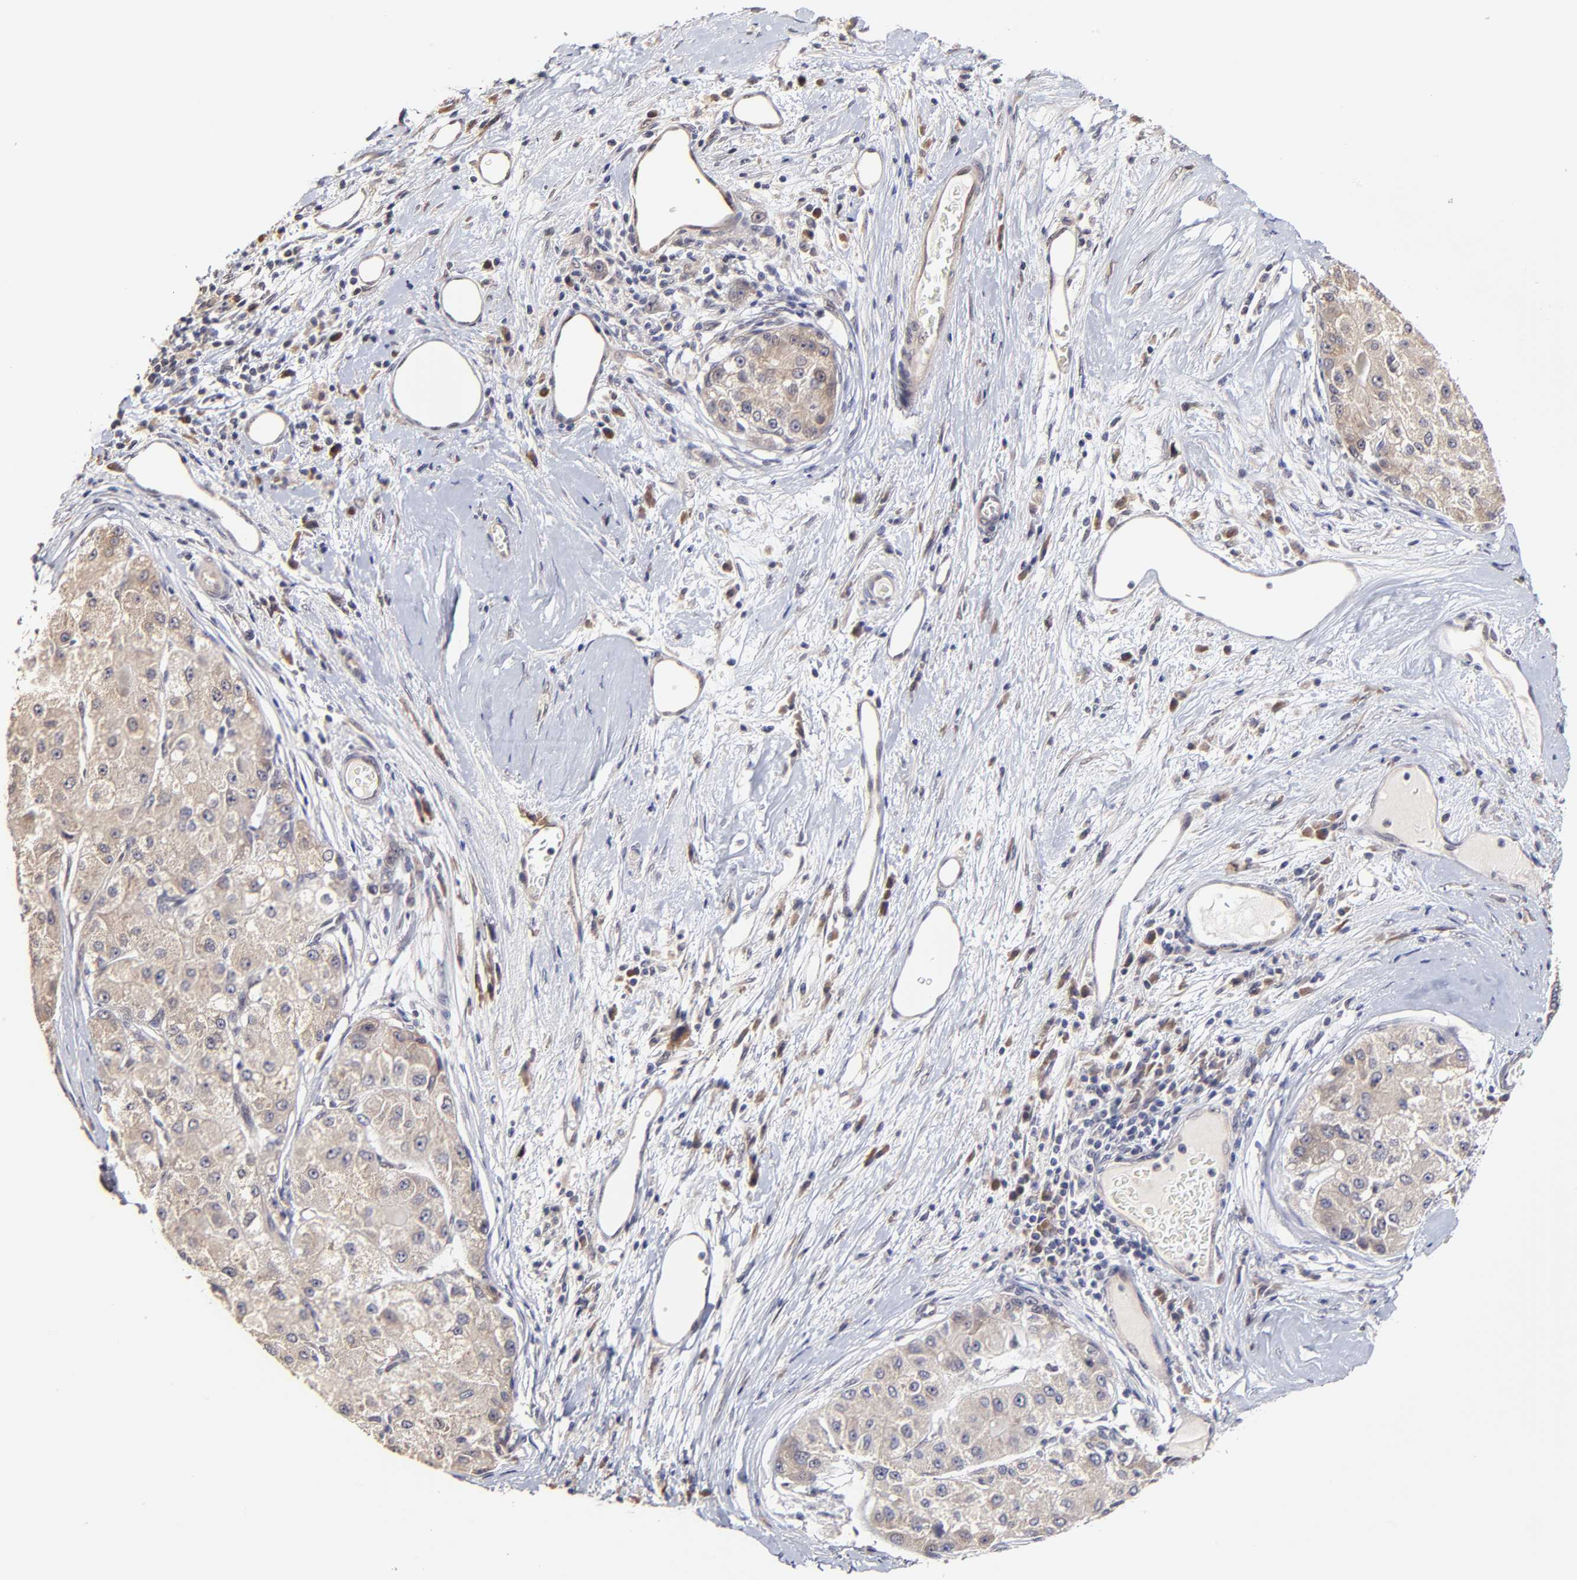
{"staining": {"intensity": "moderate", "quantity": ">75%", "location": "cytoplasmic/membranous"}, "tissue": "liver cancer", "cell_type": "Tumor cells", "image_type": "cancer", "snomed": [{"axis": "morphology", "description": "Carcinoma, Hepatocellular, NOS"}, {"axis": "topography", "description": "Liver"}], "caption": "High-magnification brightfield microscopy of liver hepatocellular carcinoma stained with DAB (brown) and counterstained with hematoxylin (blue). tumor cells exhibit moderate cytoplasmic/membranous positivity is present in approximately>75% of cells.", "gene": "ZNF10", "patient": {"sex": "male", "age": 80}}